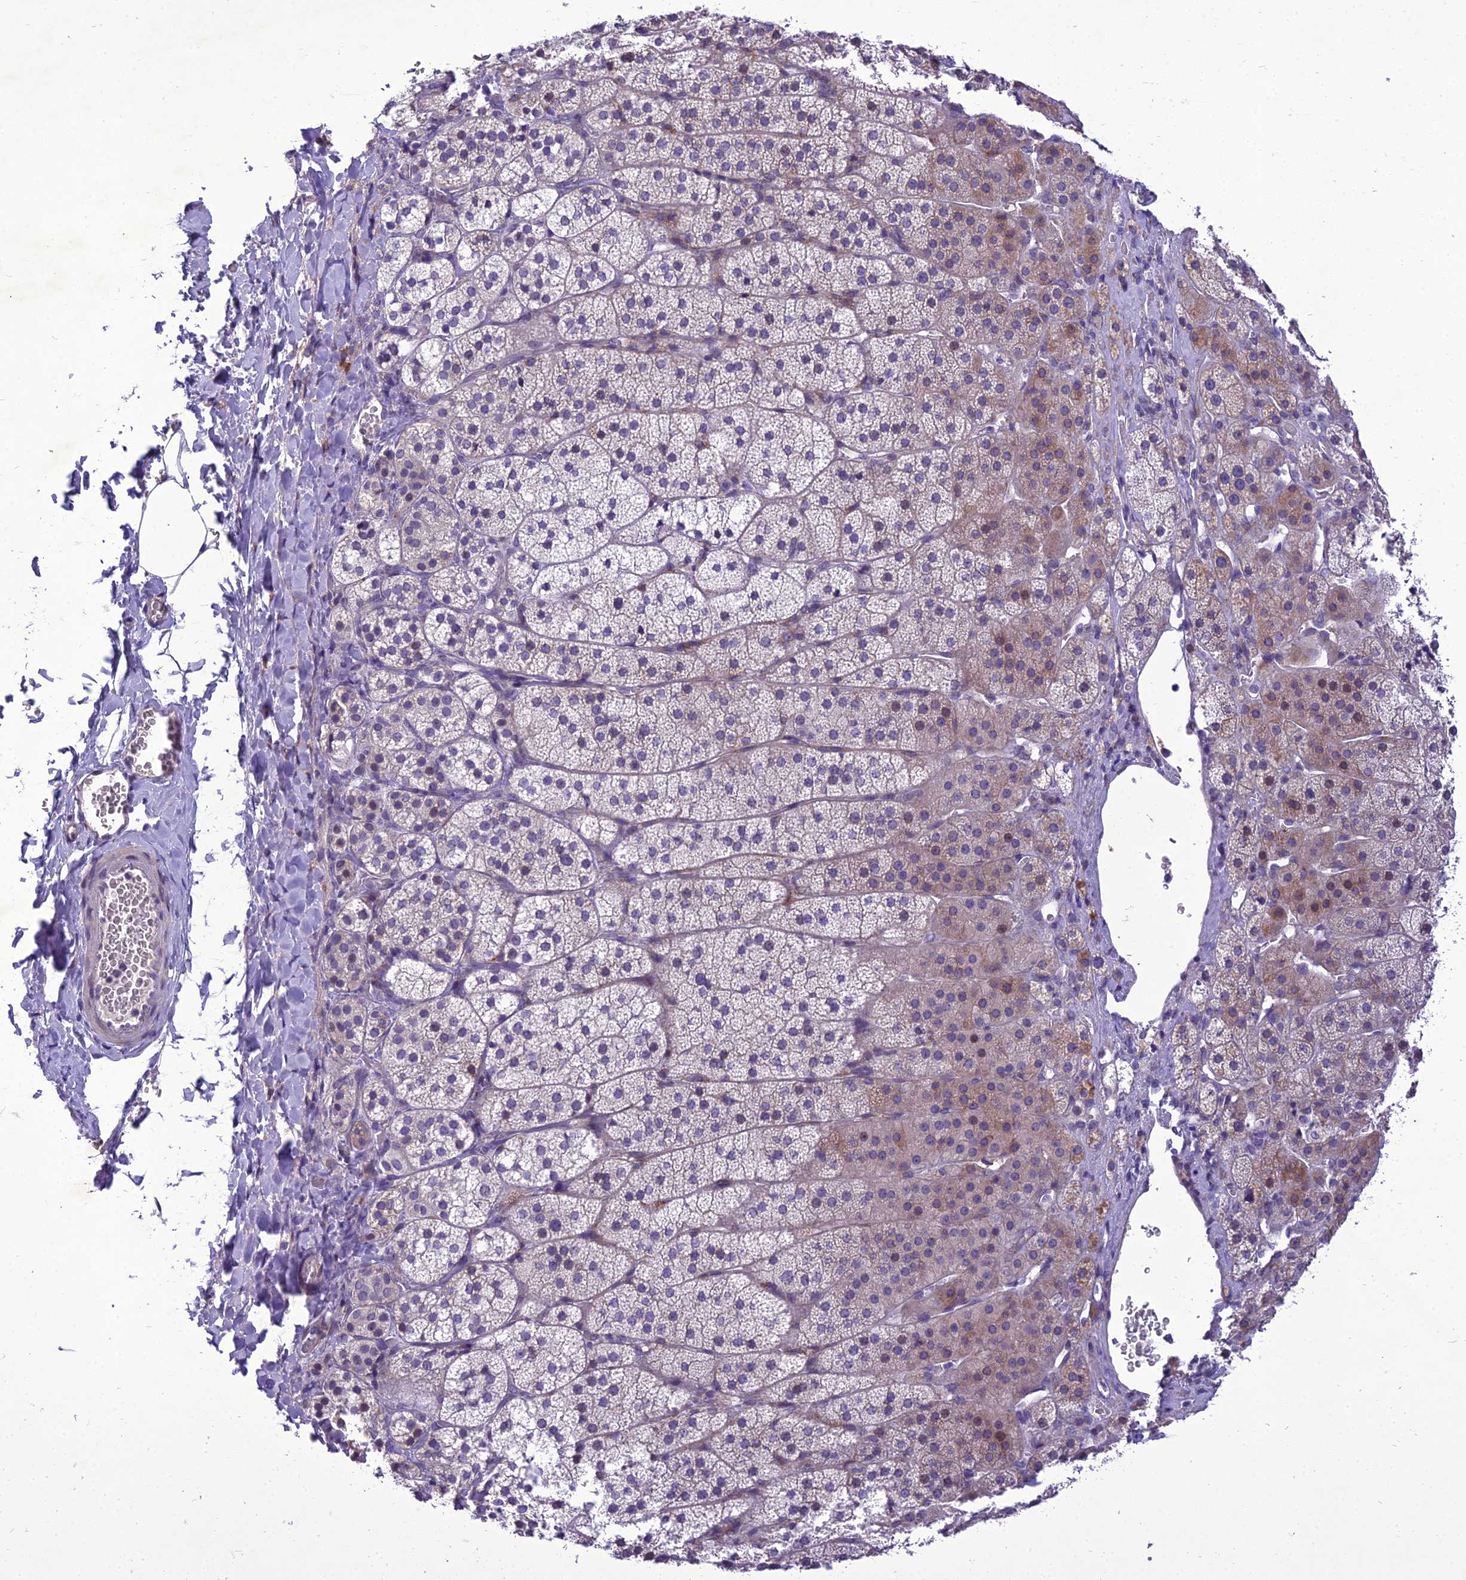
{"staining": {"intensity": "weak", "quantity": "25%-75%", "location": "cytoplasmic/membranous,nuclear"}, "tissue": "adrenal gland", "cell_type": "Glandular cells", "image_type": "normal", "snomed": [{"axis": "morphology", "description": "Normal tissue, NOS"}, {"axis": "topography", "description": "Adrenal gland"}], "caption": "Brown immunohistochemical staining in unremarkable adrenal gland demonstrates weak cytoplasmic/membranous,nuclear expression in approximately 25%-75% of glandular cells.", "gene": "NEURL2", "patient": {"sex": "female", "age": 44}}